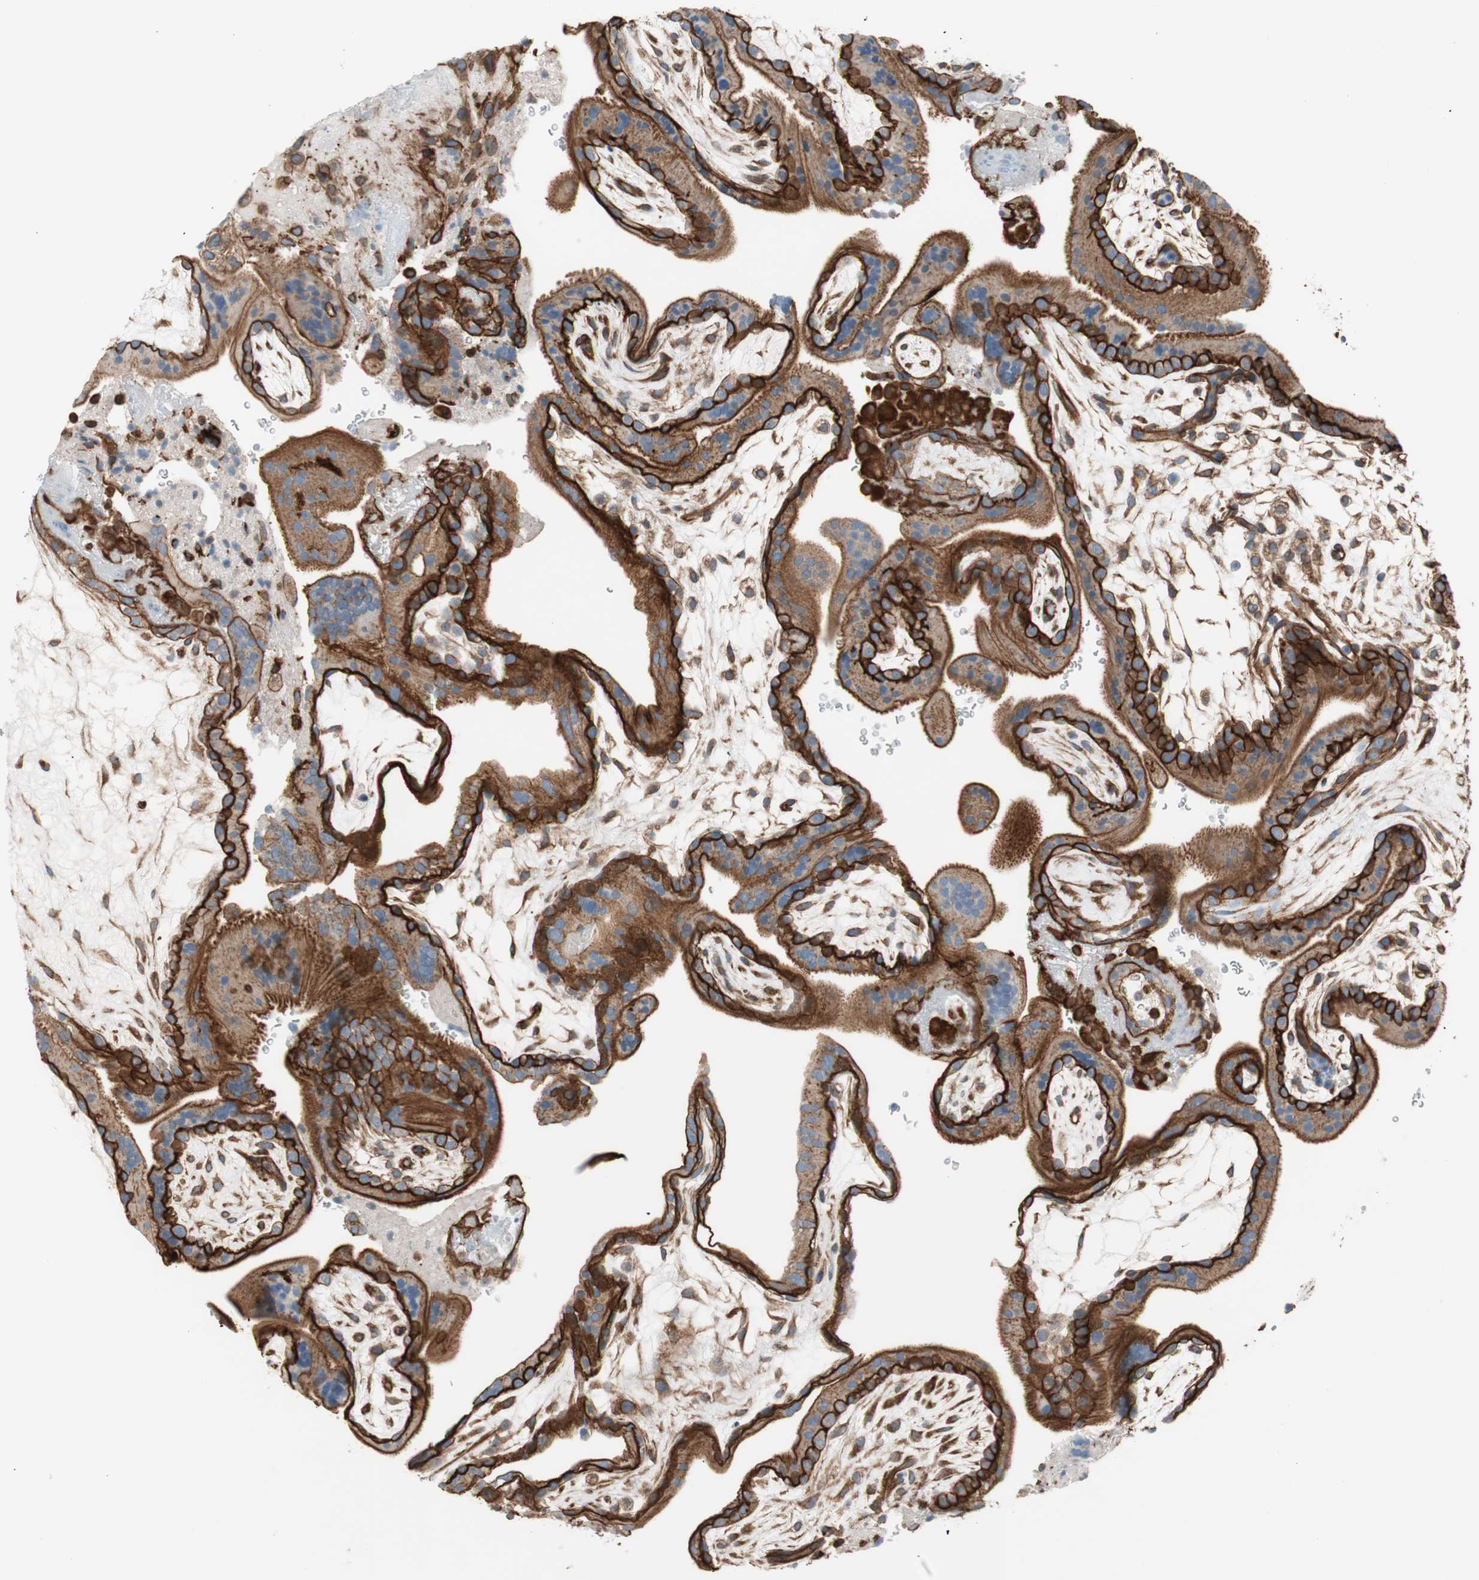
{"staining": {"intensity": "strong", "quantity": ">75%", "location": "cytoplasmic/membranous"}, "tissue": "placenta", "cell_type": "Trophoblastic cells", "image_type": "normal", "snomed": [{"axis": "morphology", "description": "Normal tissue, NOS"}, {"axis": "topography", "description": "Placenta"}], "caption": "Immunohistochemical staining of unremarkable placenta demonstrates strong cytoplasmic/membranous protein expression in approximately >75% of trophoblastic cells.", "gene": "TCTA", "patient": {"sex": "female", "age": 19}}